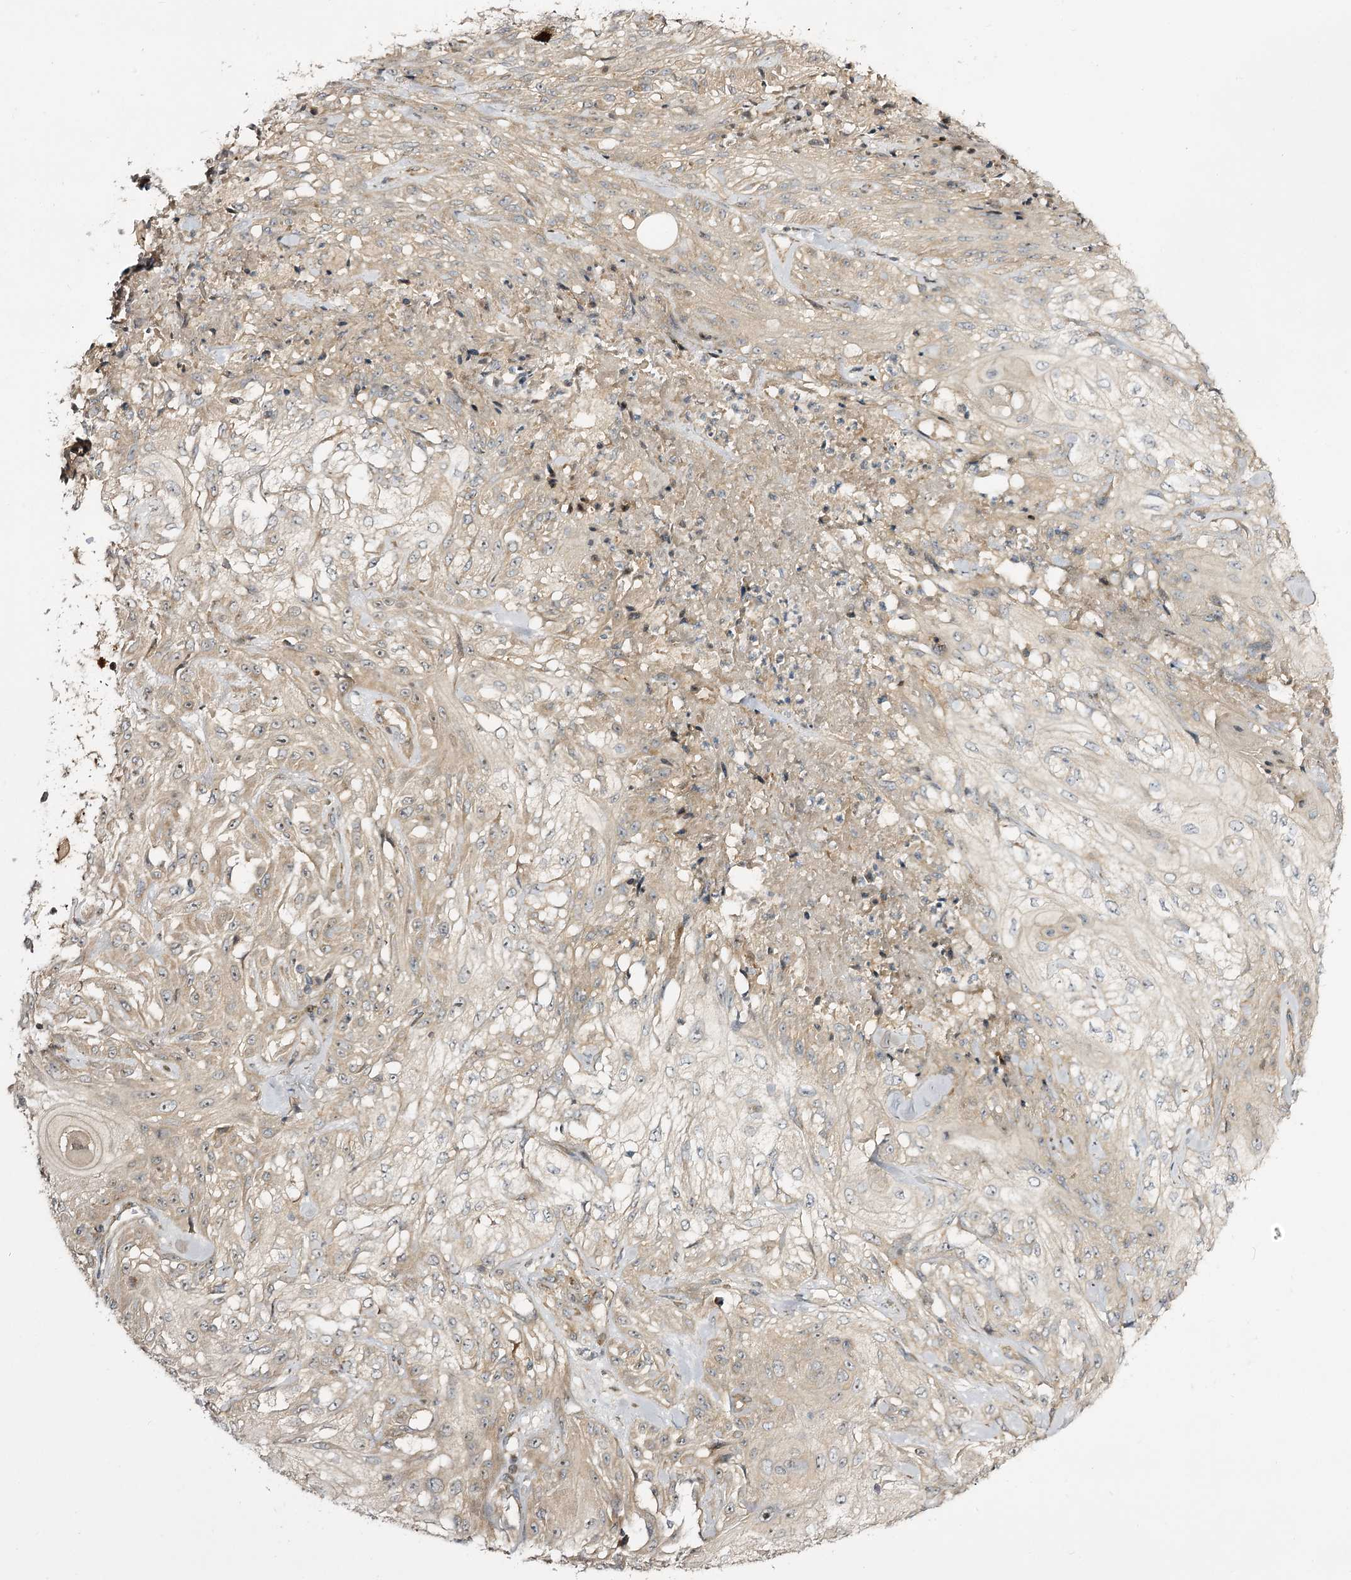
{"staining": {"intensity": "moderate", "quantity": ">75%", "location": "cytoplasmic/membranous"}, "tissue": "skin cancer", "cell_type": "Tumor cells", "image_type": "cancer", "snomed": [{"axis": "morphology", "description": "Squamous cell carcinoma, NOS"}, {"axis": "morphology", "description": "Squamous cell carcinoma, metastatic, NOS"}, {"axis": "topography", "description": "Skin"}, {"axis": "topography", "description": "Lymph node"}], "caption": "IHC (DAB) staining of skin squamous cell carcinoma shows moderate cytoplasmic/membranous protein staining in approximately >75% of tumor cells.", "gene": "C11orf80", "patient": {"sex": "male", "age": 75}}